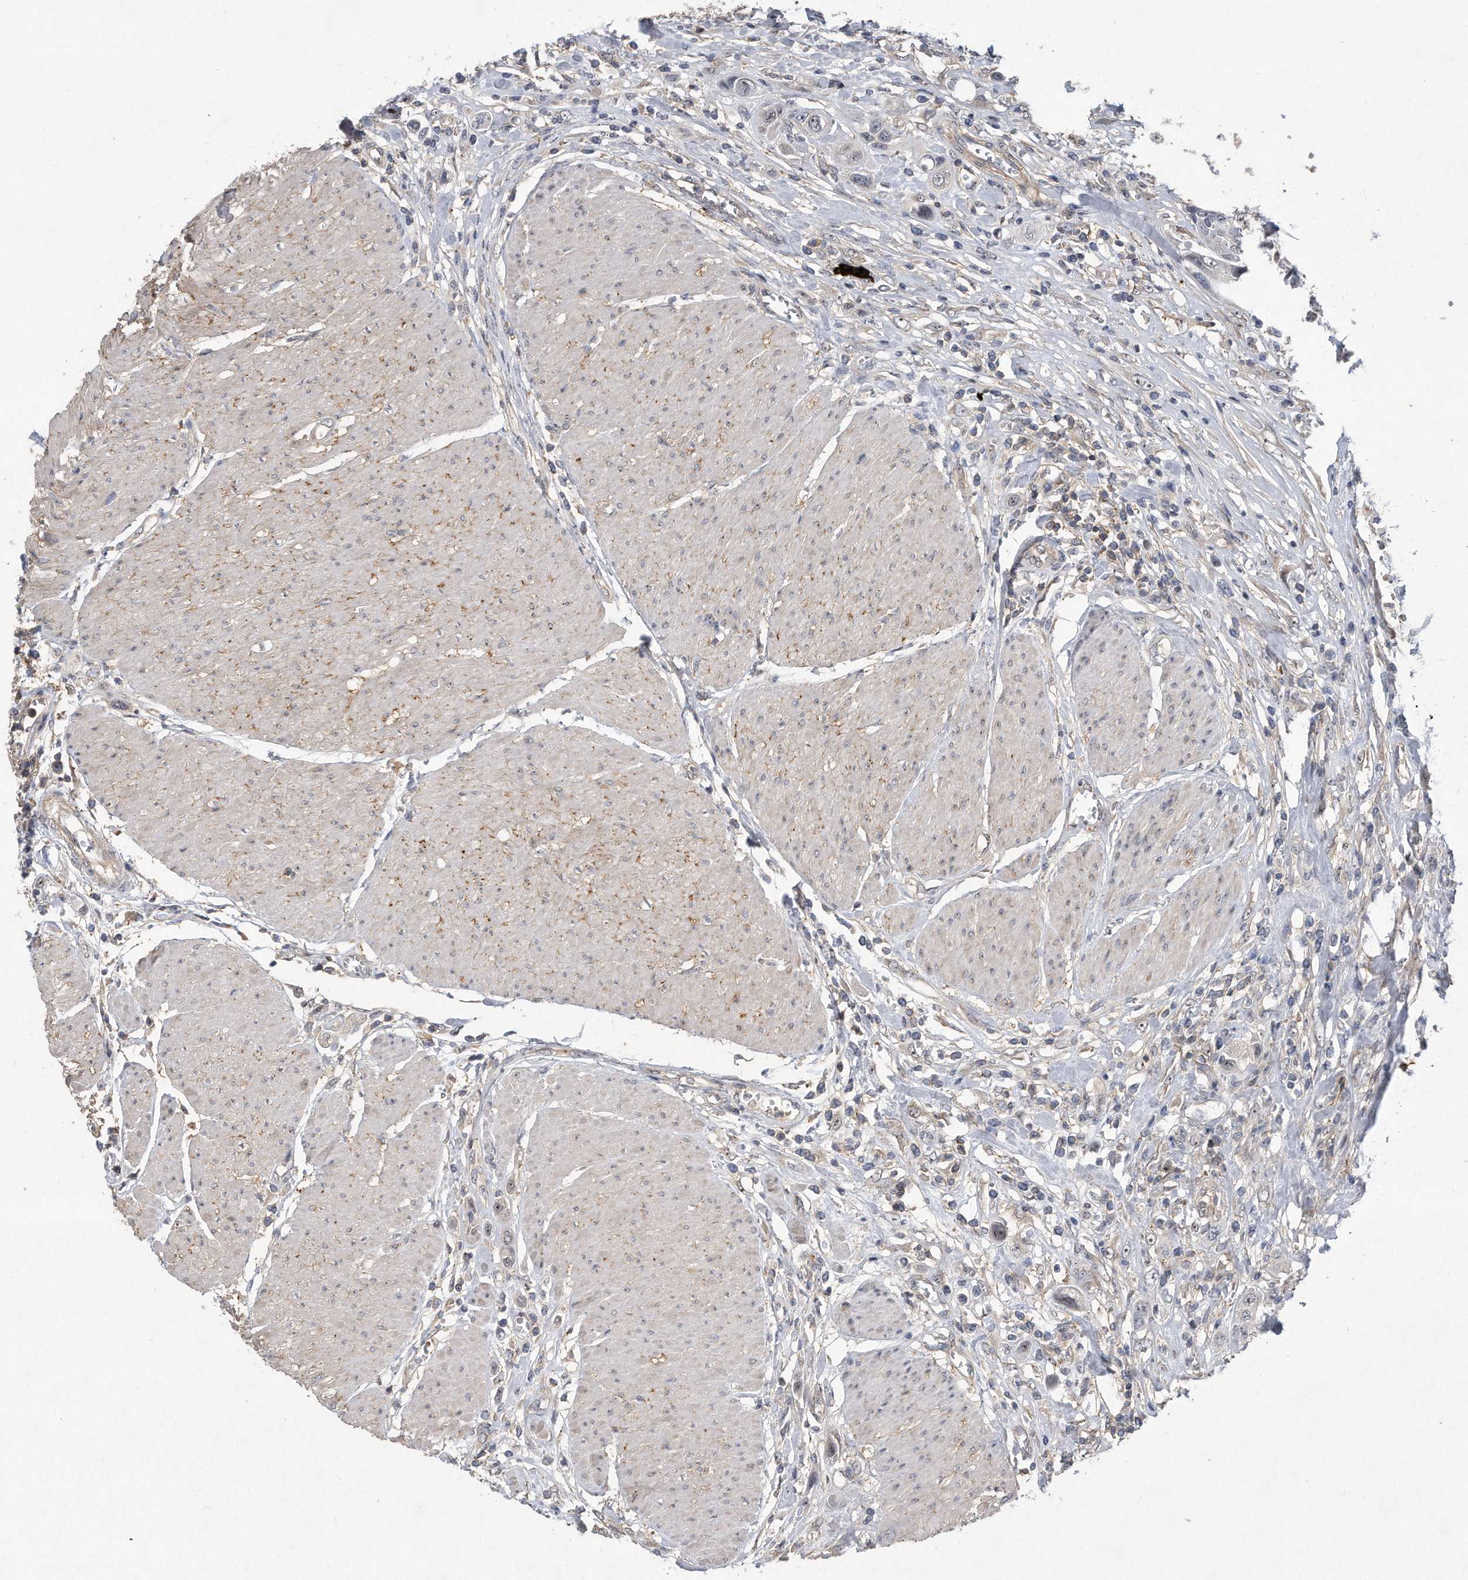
{"staining": {"intensity": "negative", "quantity": "none", "location": "none"}, "tissue": "urothelial cancer", "cell_type": "Tumor cells", "image_type": "cancer", "snomed": [{"axis": "morphology", "description": "Urothelial carcinoma, High grade"}, {"axis": "topography", "description": "Urinary bladder"}], "caption": "High-grade urothelial carcinoma stained for a protein using IHC shows no expression tumor cells.", "gene": "PGBD2", "patient": {"sex": "male", "age": 50}}